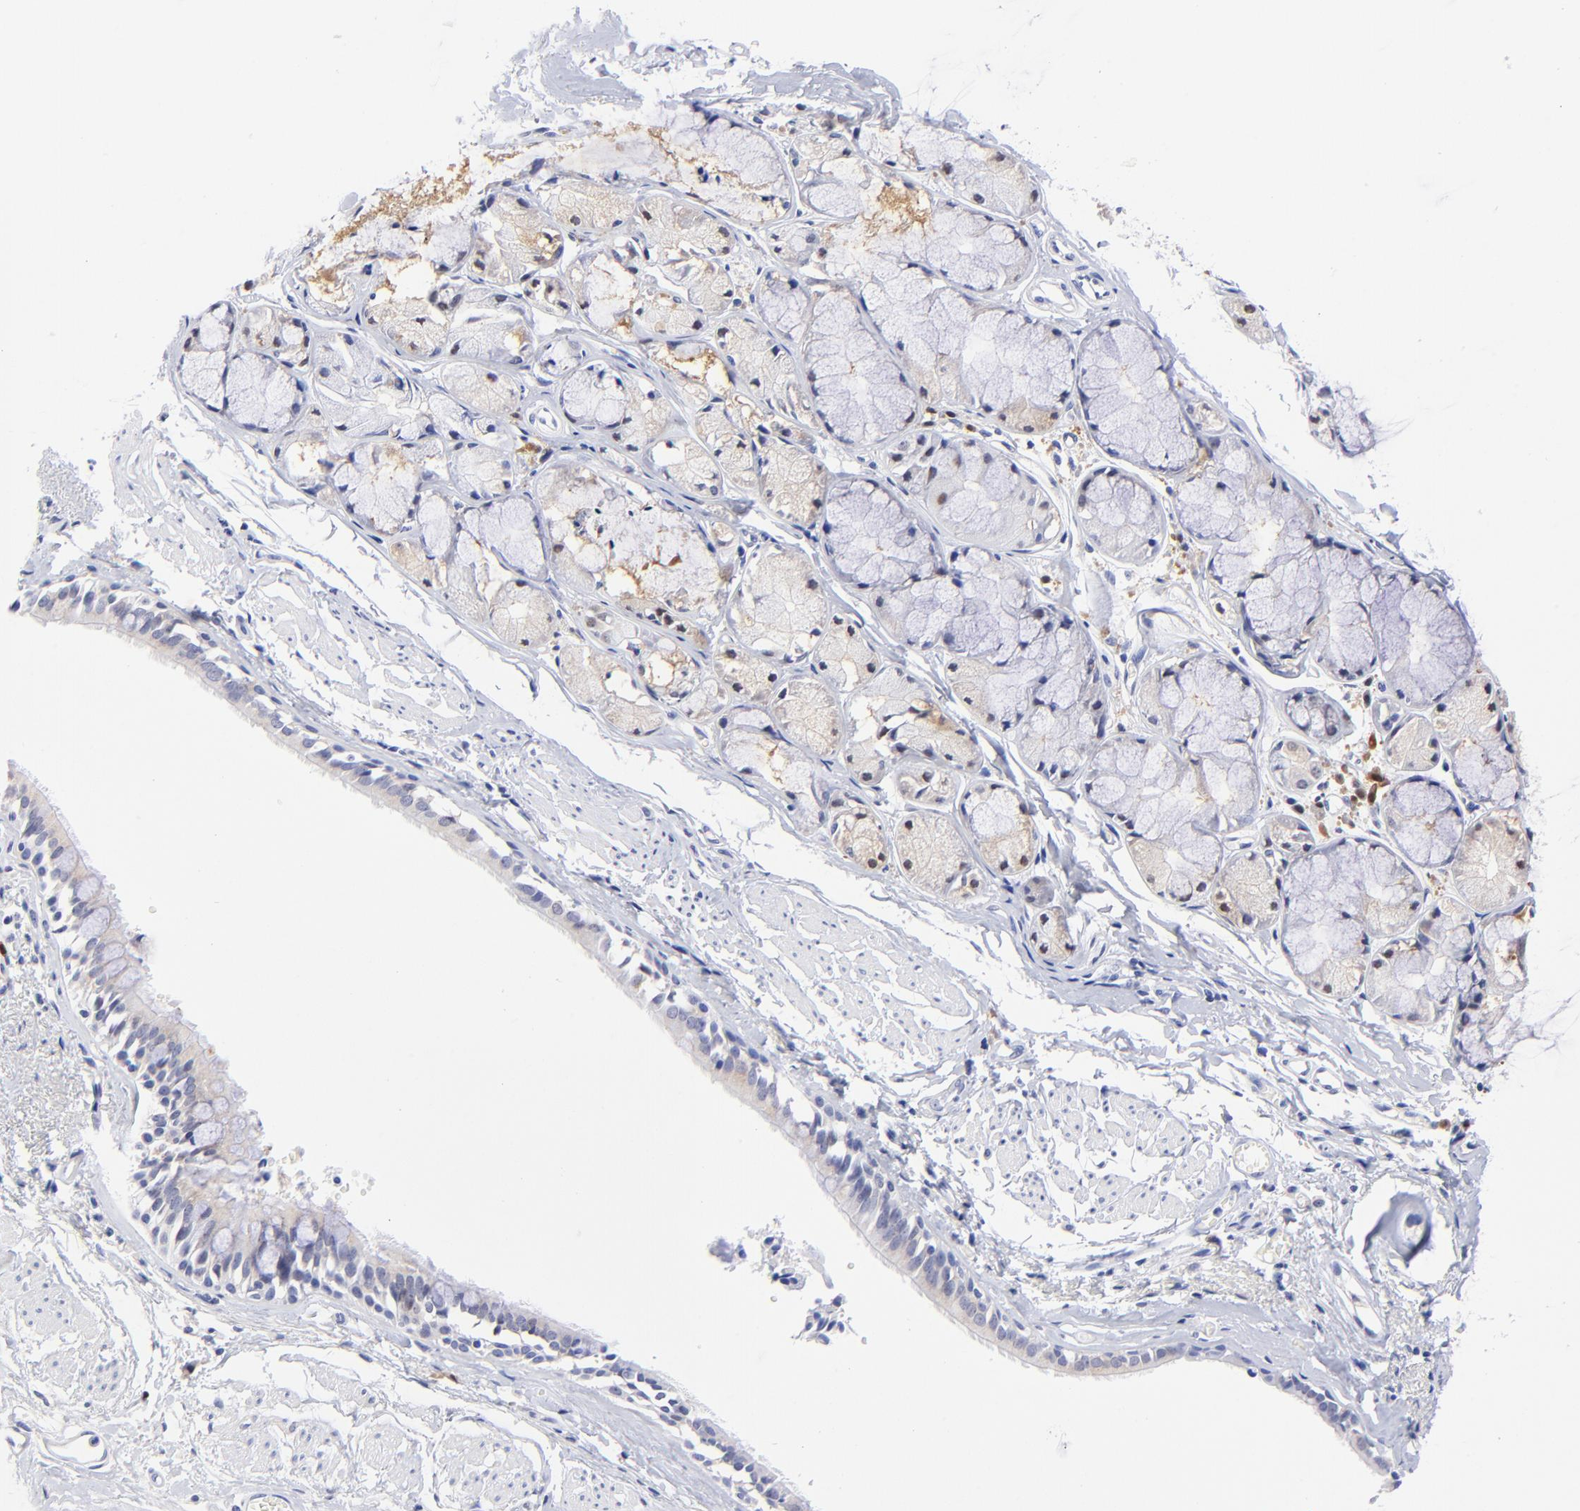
{"staining": {"intensity": "negative", "quantity": "none", "location": "none"}, "tissue": "bronchus", "cell_type": "Respiratory epithelial cells", "image_type": "normal", "snomed": [{"axis": "morphology", "description": "Normal tissue, NOS"}, {"axis": "topography", "description": "Bronchus"}, {"axis": "topography", "description": "Lung"}], "caption": "Bronchus stained for a protein using immunohistochemistry (IHC) exhibits no expression respiratory epithelial cells.", "gene": "ZNF155", "patient": {"sex": "female", "age": 56}}